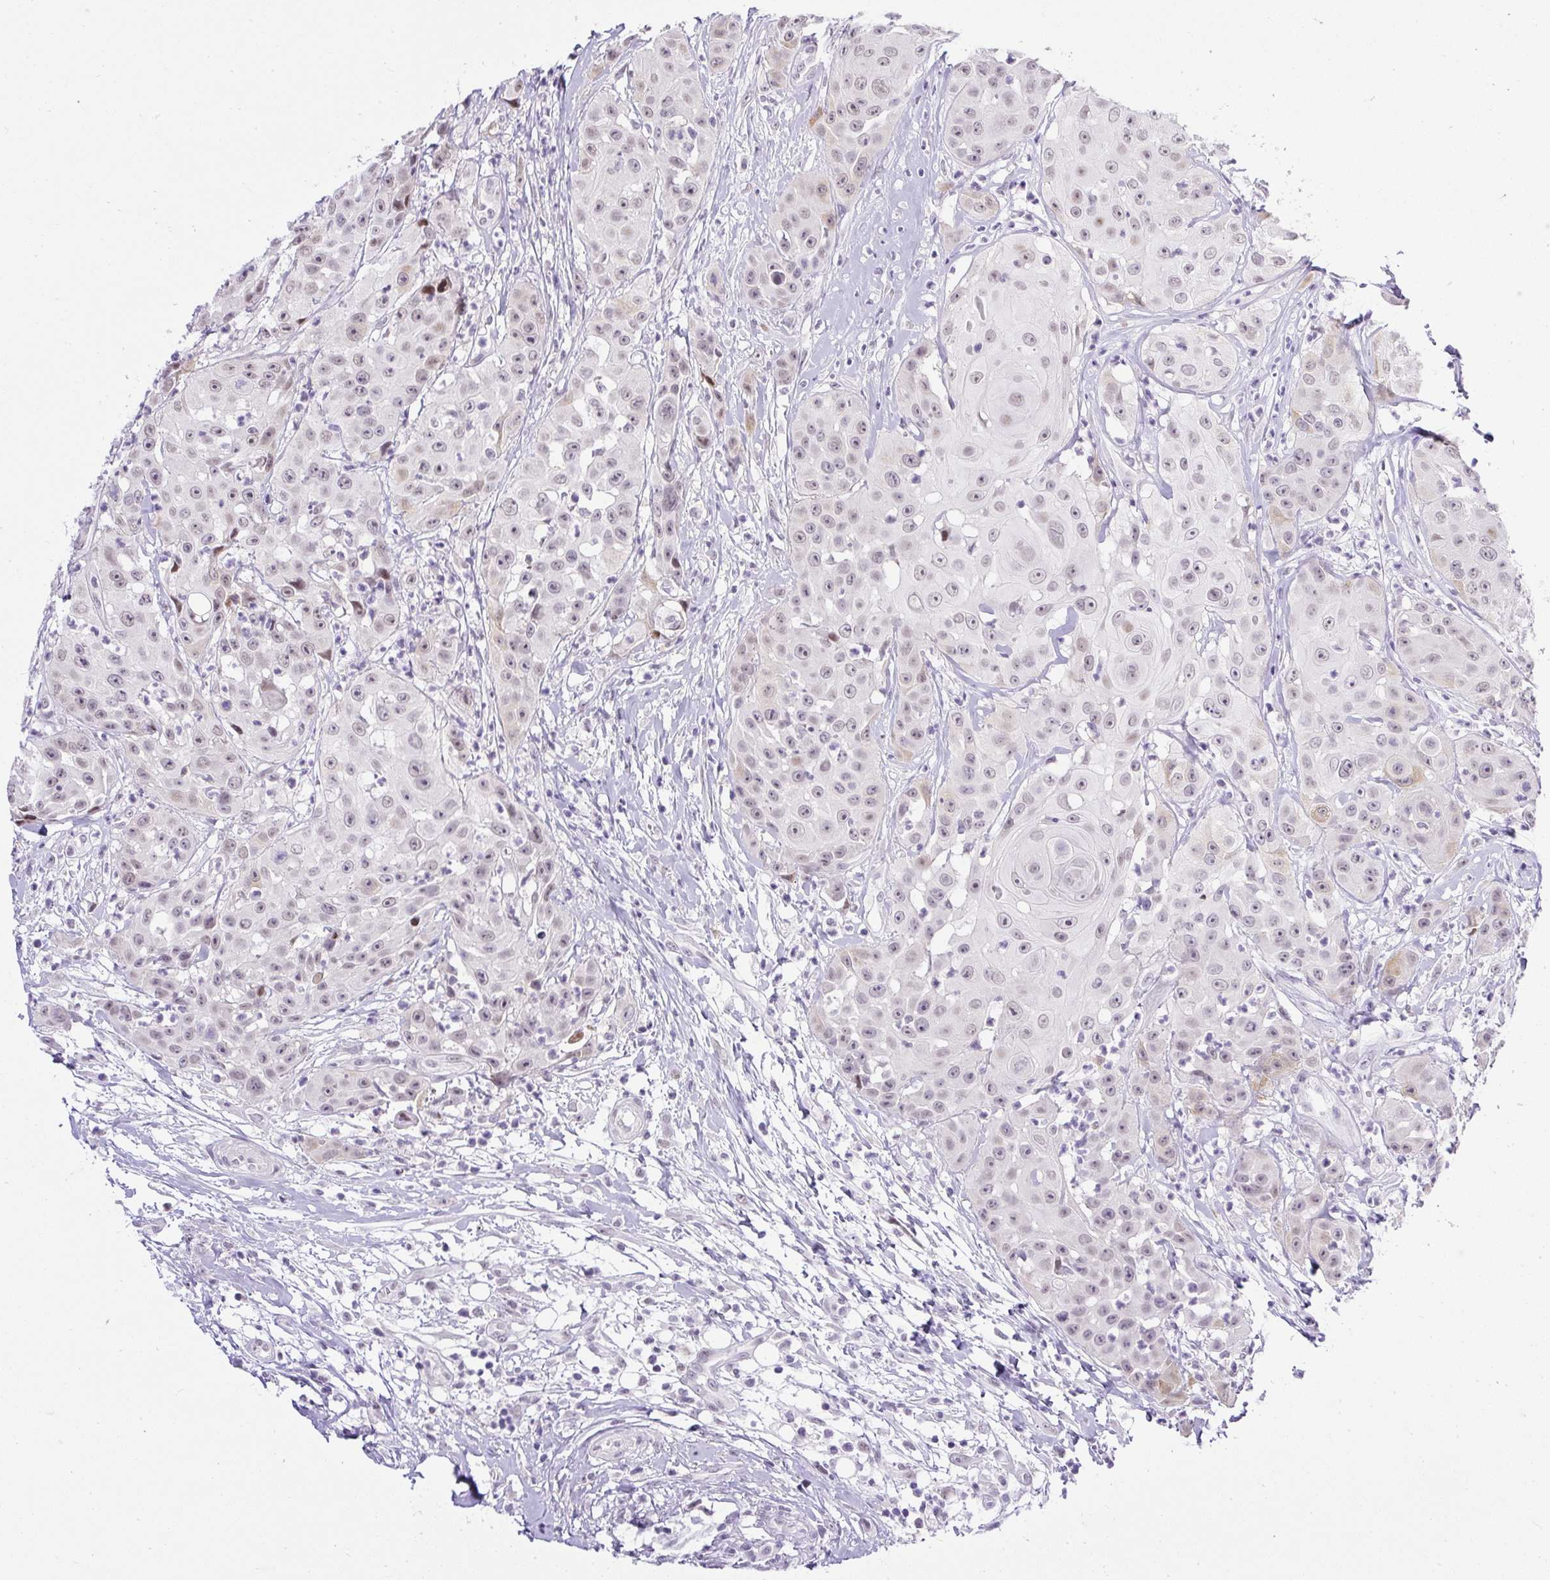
{"staining": {"intensity": "weak", "quantity": "25%-75%", "location": "nuclear"}, "tissue": "head and neck cancer", "cell_type": "Tumor cells", "image_type": "cancer", "snomed": [{"axis": "morphology", "description": "Squamous cell carcinoma, NOS"}, {"axis": "topography", "description": "Head-Neck"}], "caption": "Tumor cells exhibit weak nuclear positivity in about 25%-75% of cells in squamous cell carcinoma (head and neck).", "gene": "WNT10B", "patient": {"sex": "male", "age": 83}}